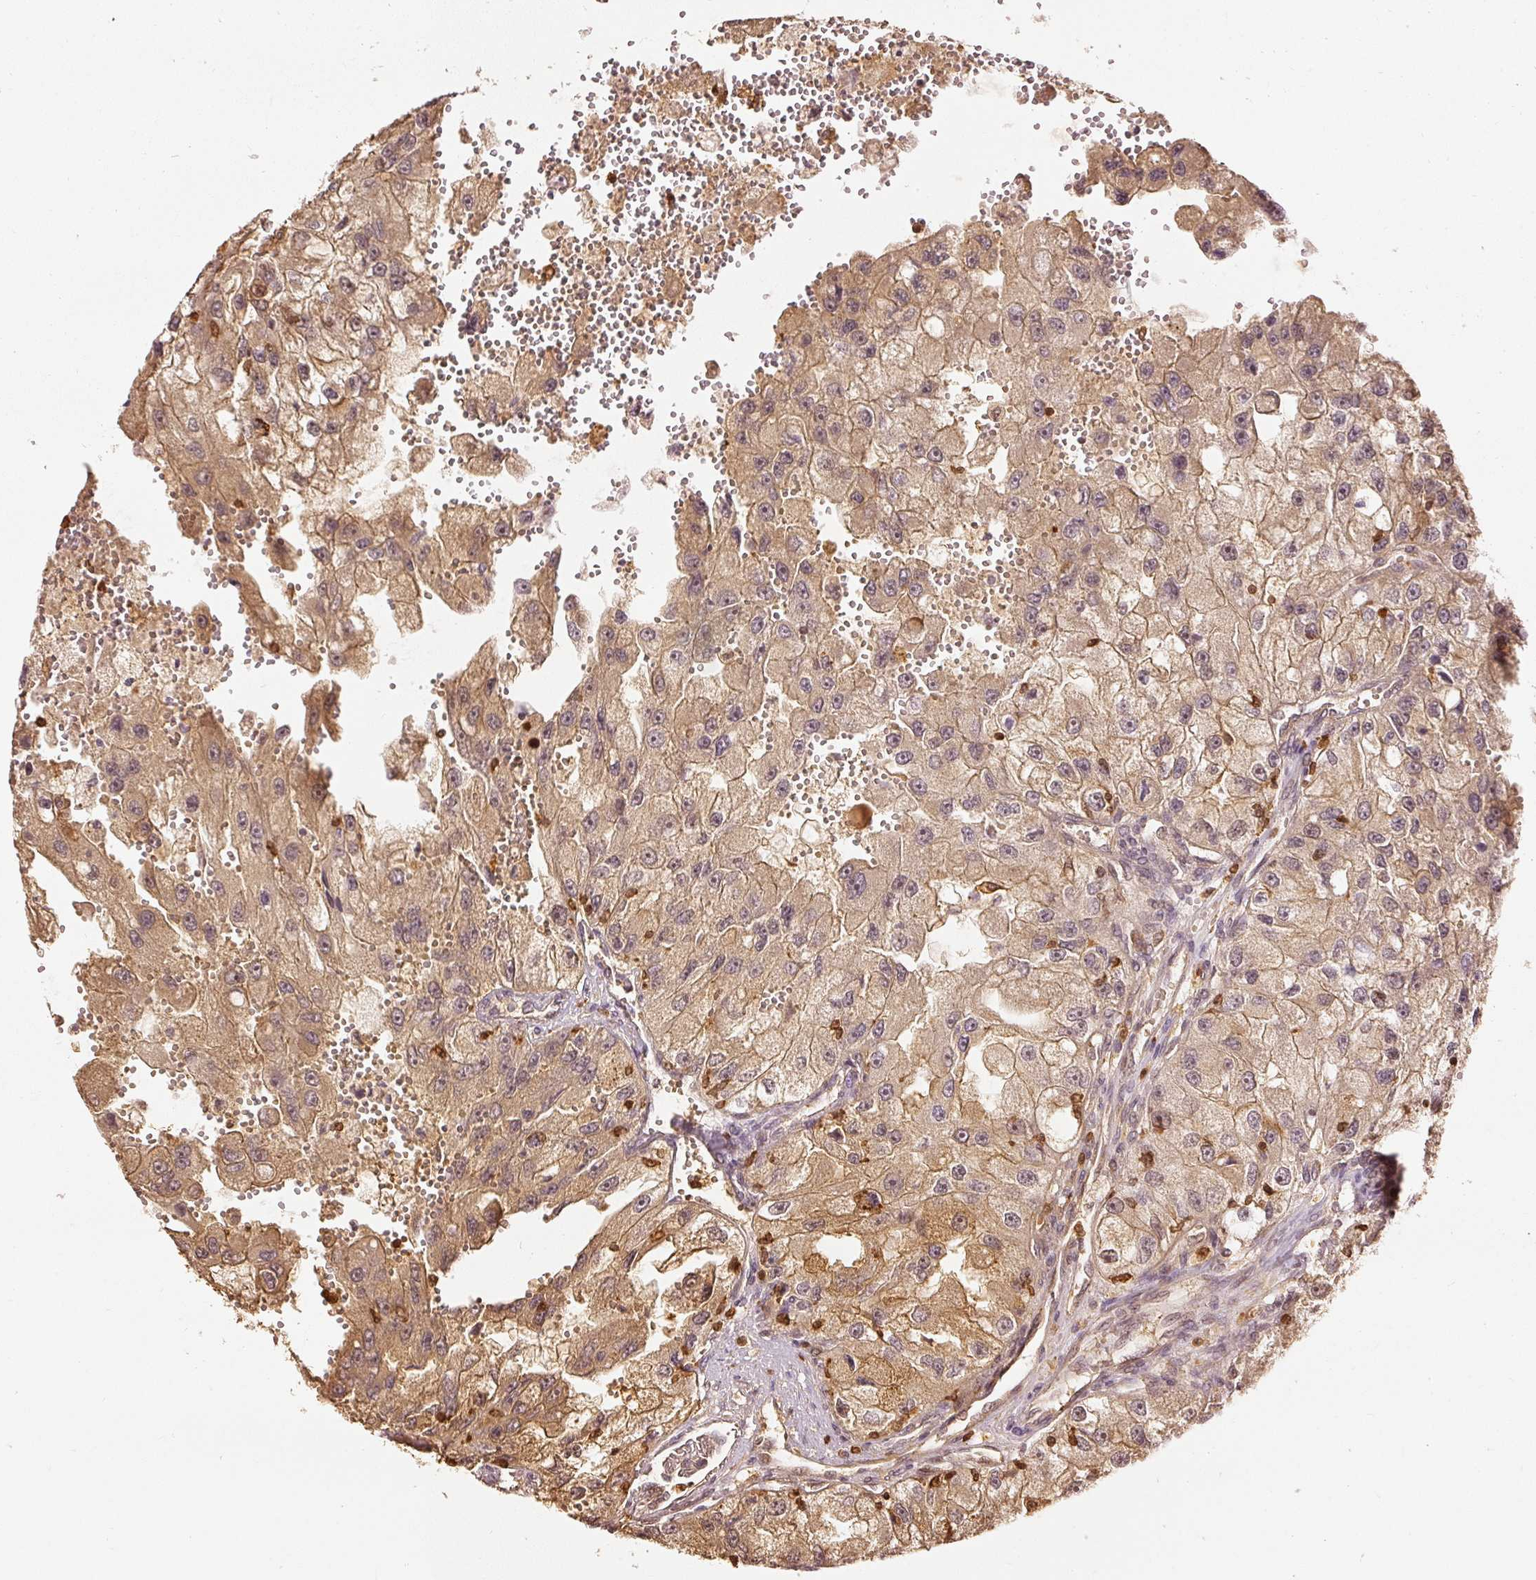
{"staining": {"intensity": "moderate", "quantity": ">75%", "location": "cytoplasmic/membranous"}, "tissue": "renal cancer", "cell_type": "Tumor cells", "image_type": "cancer", "snomed": [{"axis": "morphology", "description": "Adenocarcinoma, NOS"}, {"axis": "topography", "description": "Kidney"}], "caption": "Tumor cells demonstrate medium levels of moderate cytoplasmic/membranous staining in about >75% of cells in human adenocarcinoma (renal).", "gene": "PFN1", "patient": {"sex": "male", "age": 63}}